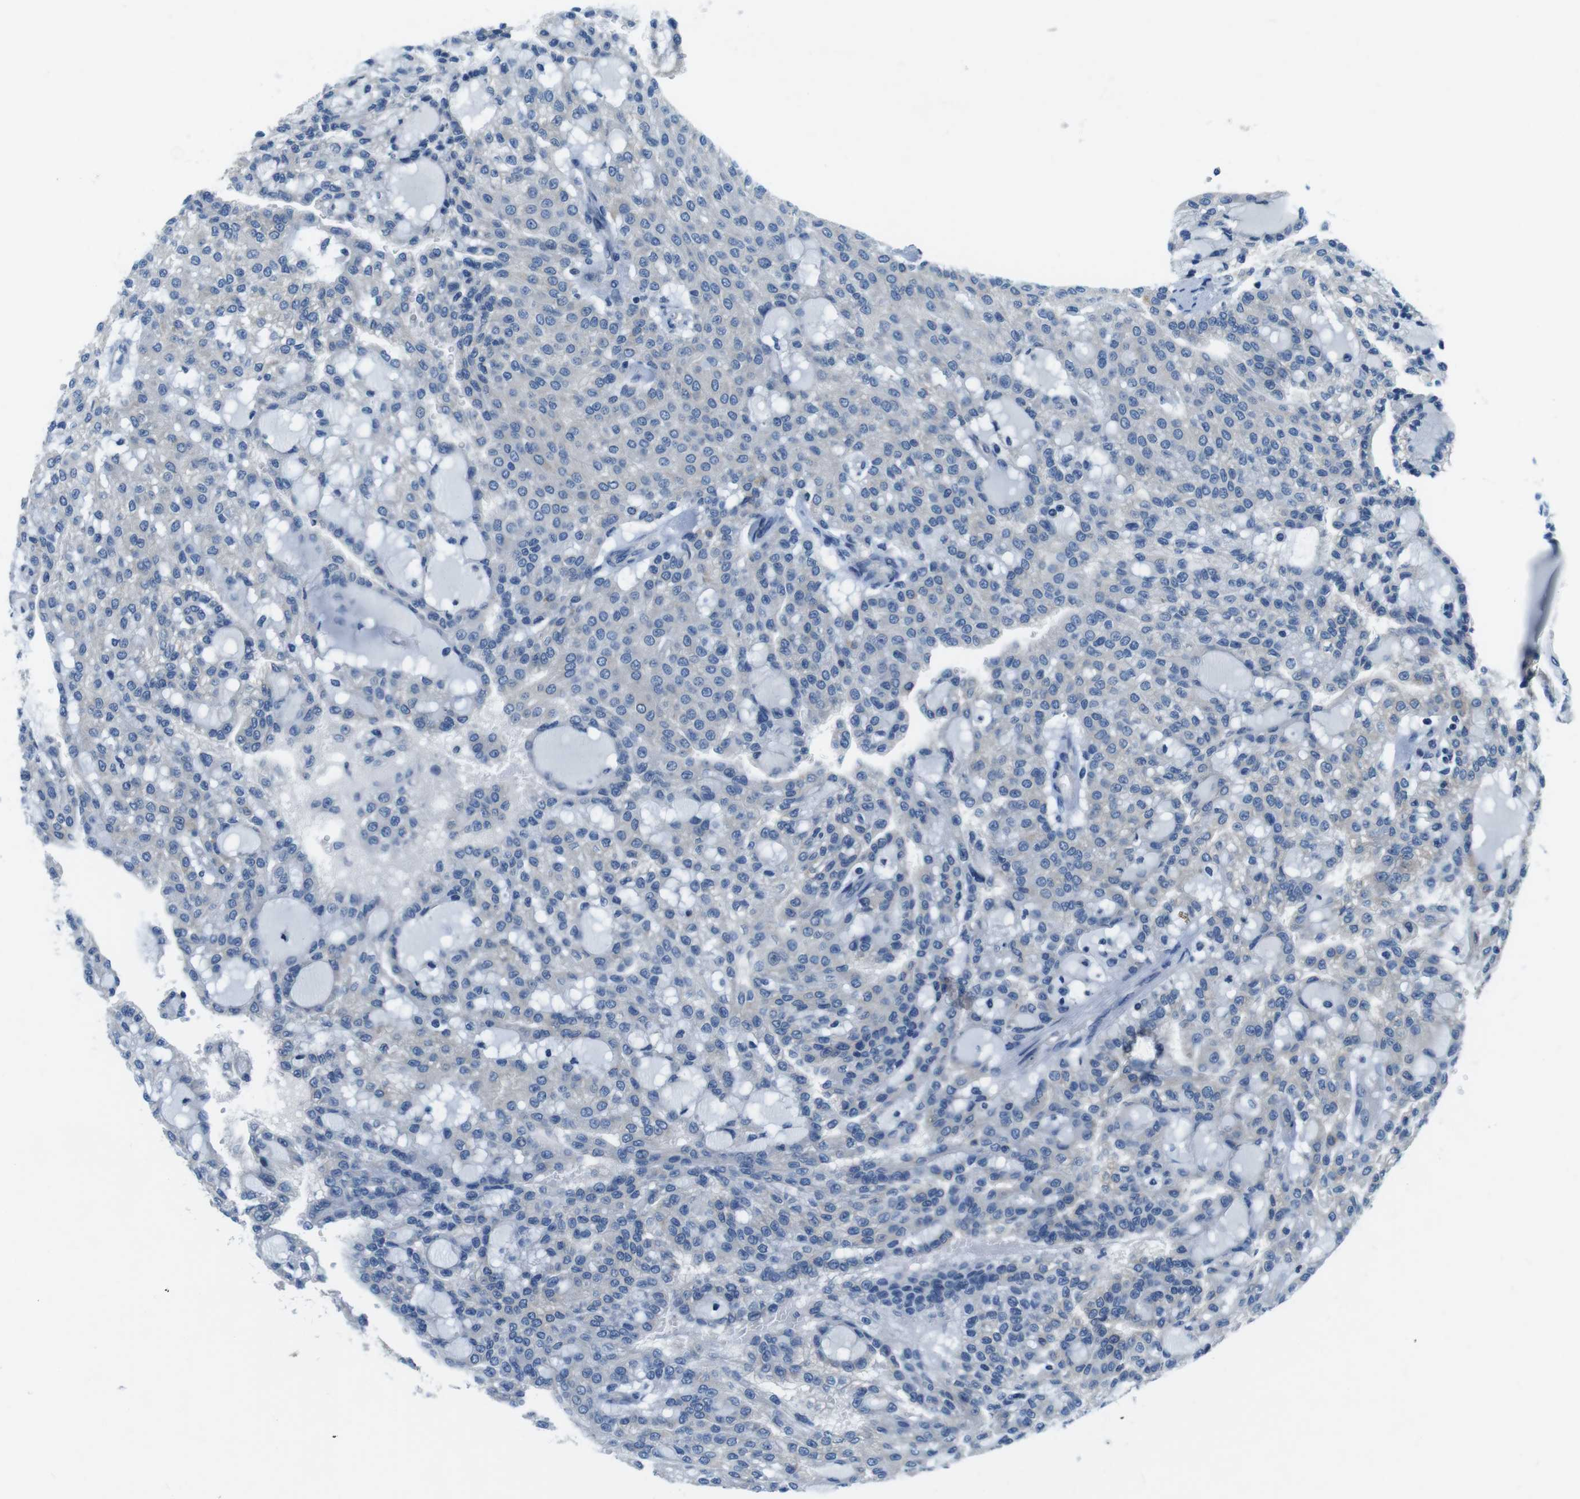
{"staining": {"intensity": "weak", "quantity": ">75%", "location": "cytoplasmic/membranous"}, "tissue": "renal cancer", "cell_type": "Tumor cells", "image_type": "cancer", "snomed": [{"axis": "morphology", "description": "Adenocarcinoma, NOS"}, {"axis": "topography", "description": "Kidney"}], "caption": "An image of renal cancer (adenocarcinoma) stained for a protein shows weak cytoplasmic/membranous brown staining in tumor cells. (Brightfield microscopy of DAB IHC at high magnification).", "gene": "DENND4C", "patient": {"sex": "male", "age": 63}}